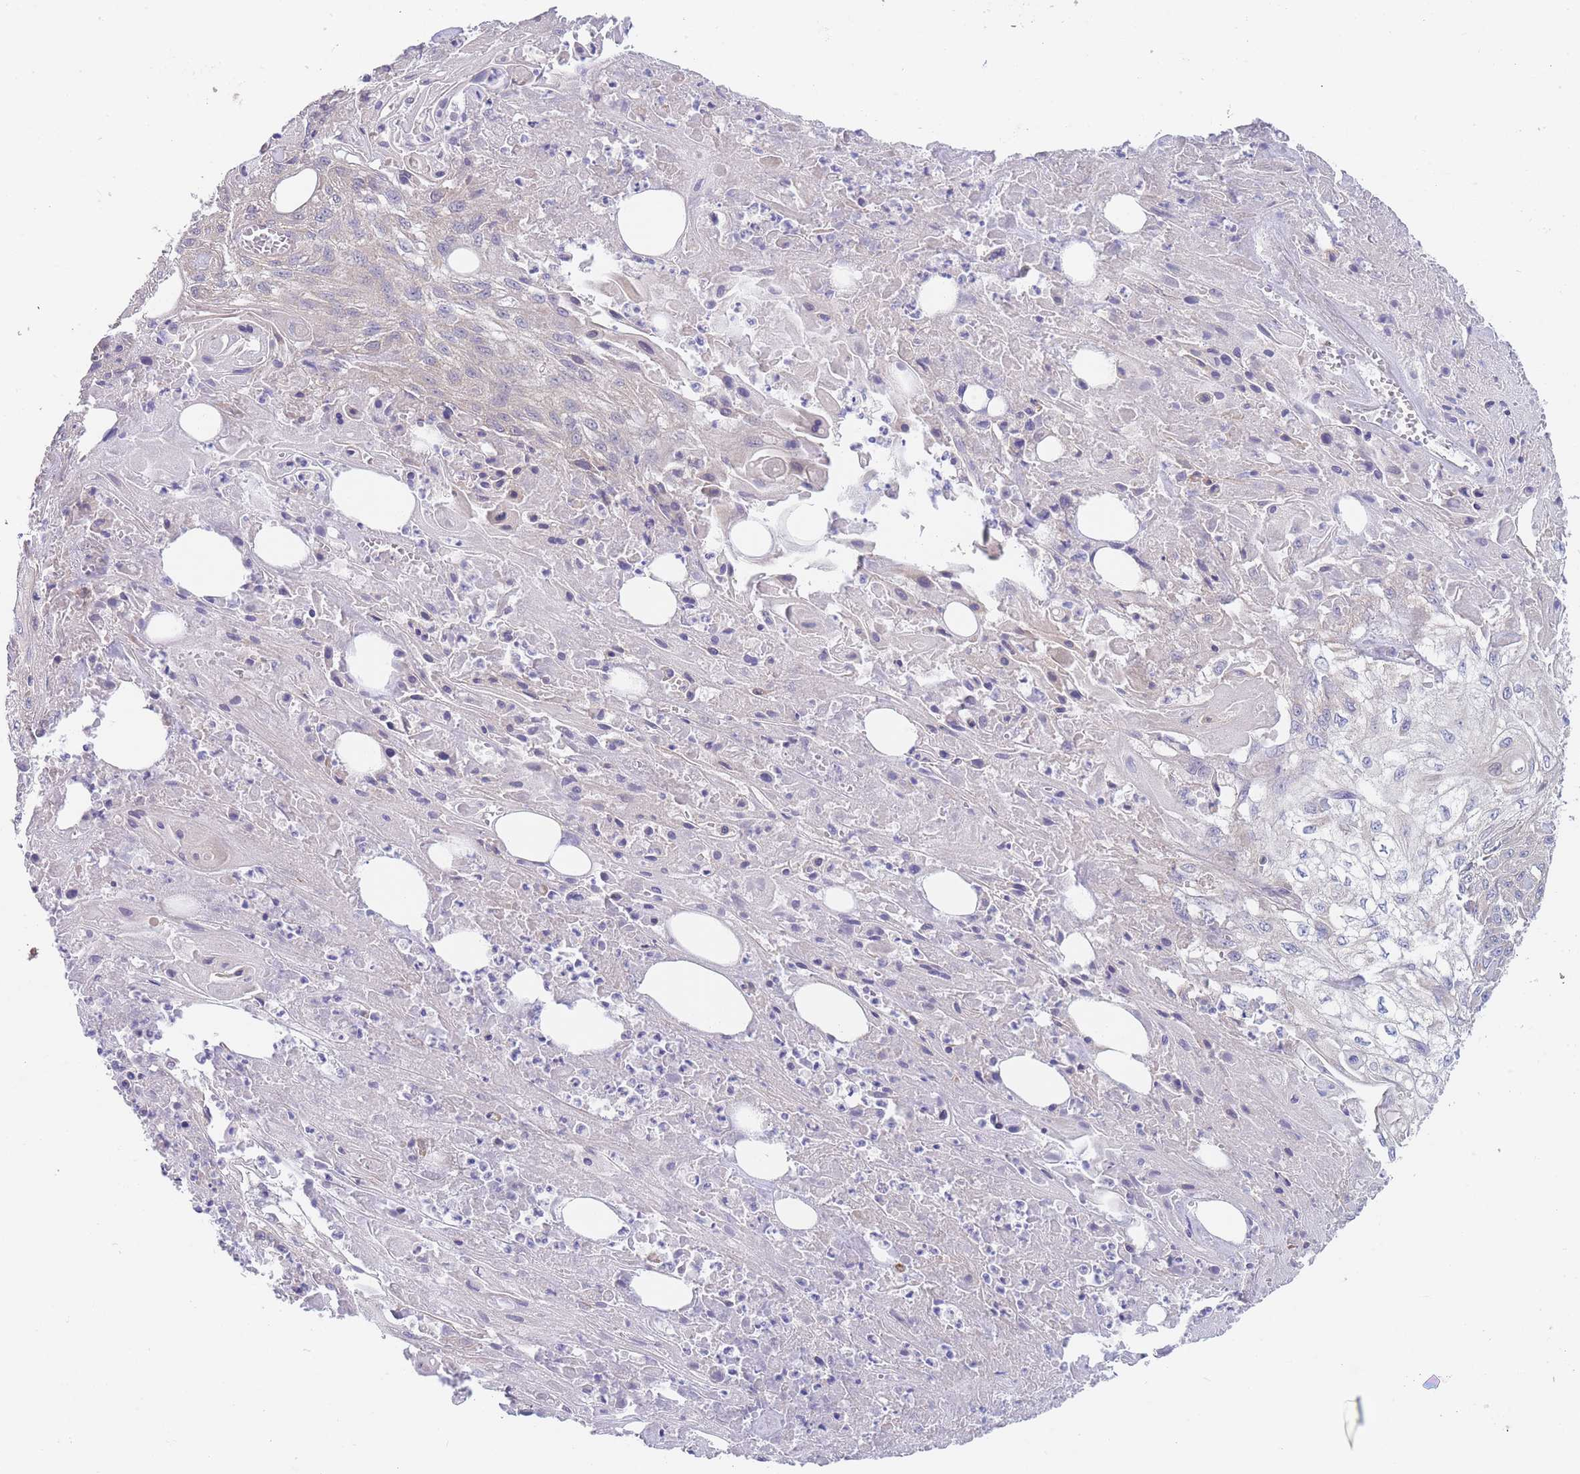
{"staining": {"intensity": "negative", "quantity": "none", "location": "none"}, "tissue": "skin cancer", "cell_type": "Tumor cells", "image_type": "cancer", "snomed": [{"axis": "morphology", "description": "Squamous cell carcinoma, NOS"}, {"axis": "morphology", "description": "Squamous cell carcinoma, metastatic, NOS"}, {"axis": "topography", "description": "Skin"}, {"axis": "topography", "description": "Lymph node"}], "caption": "There is no significant expression in tumor cells of skin cancer (metastatic squamous cell carcinoma).", "gene": "ZNF281", "patient": {"sex": "male", "age": 75}}